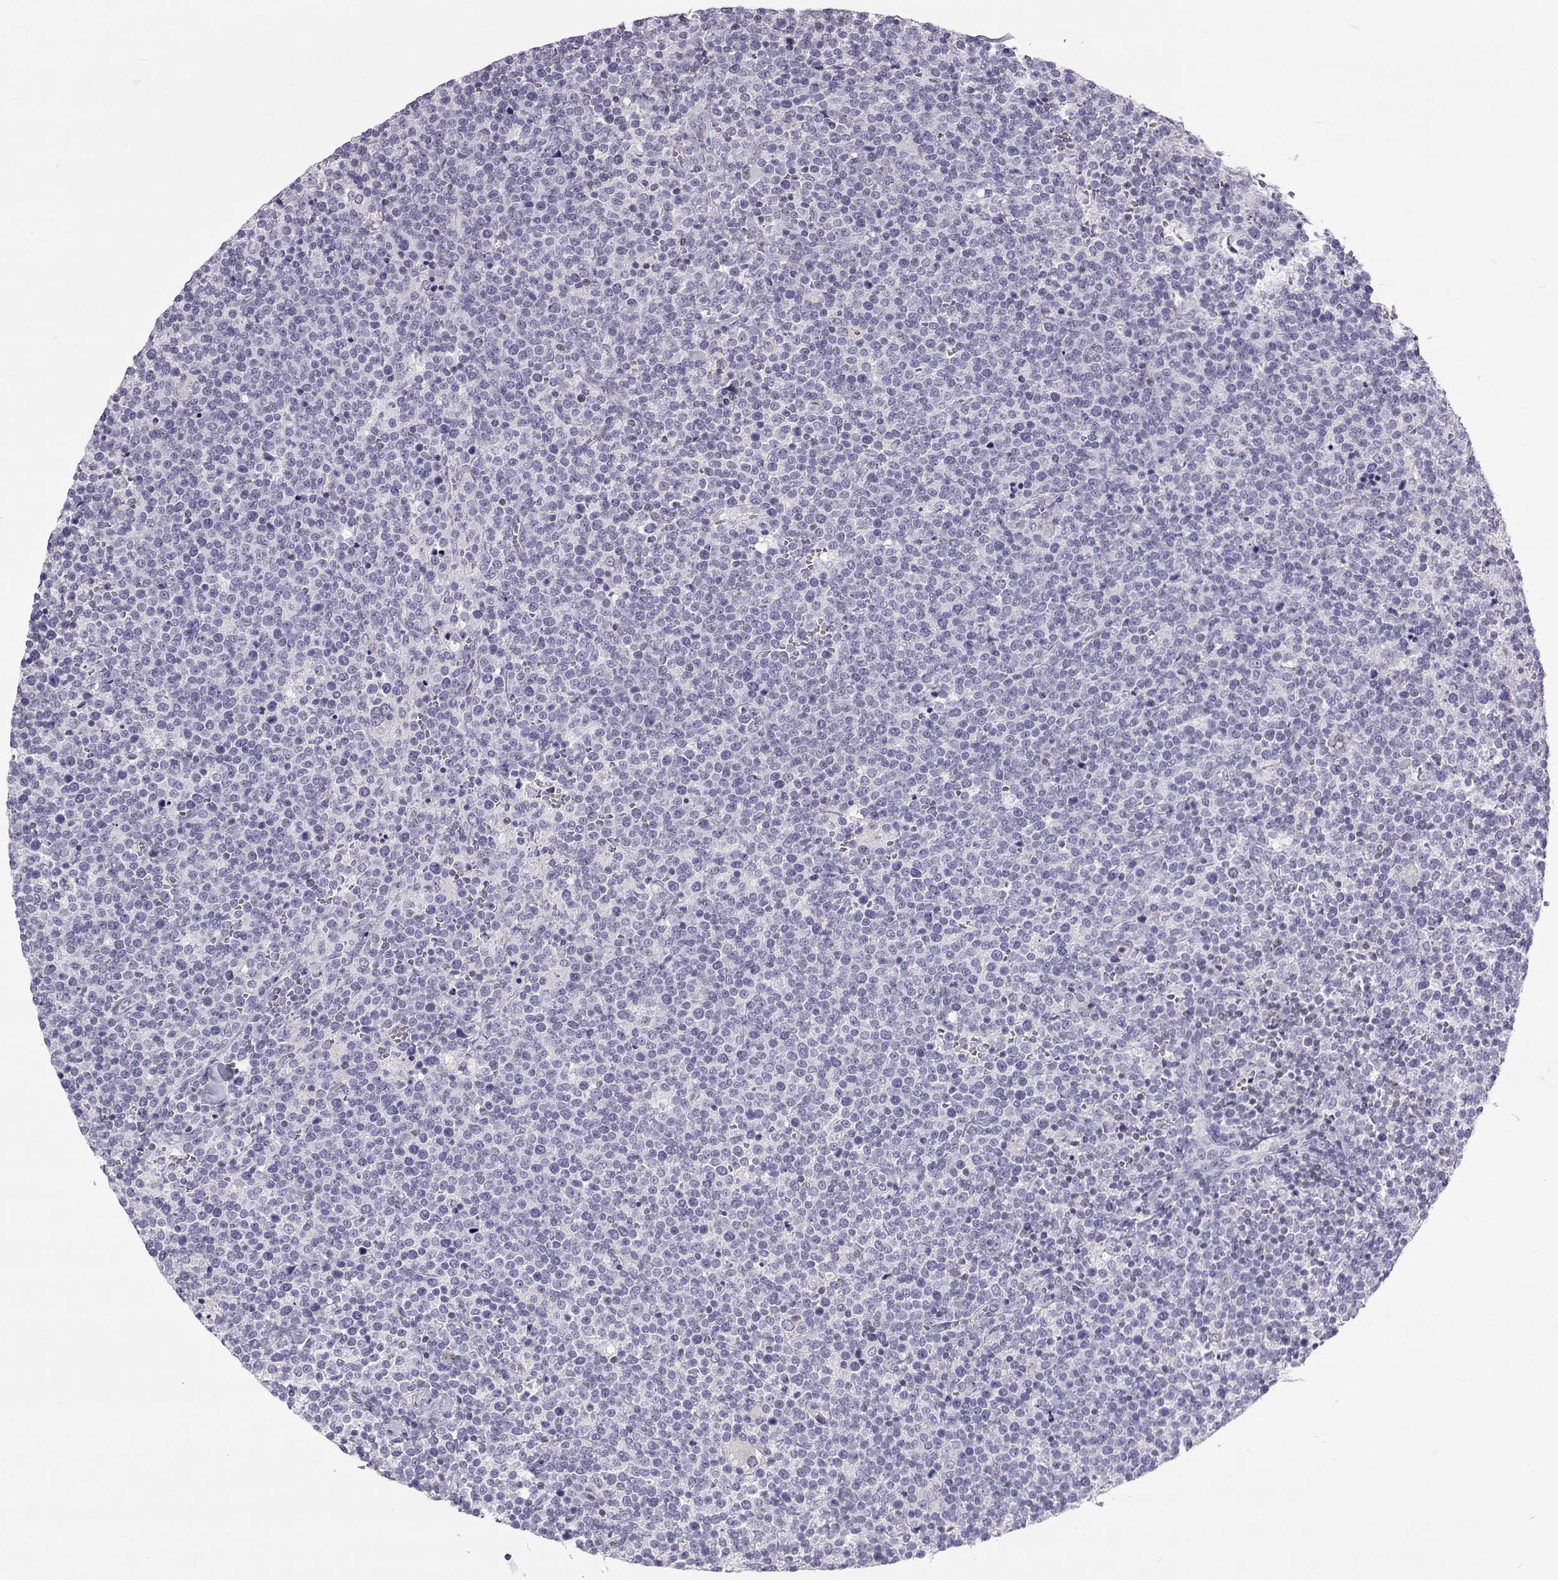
{"staining": {"intensity": "negative", "quantity": "none", "location": "none"}, "tissue": "lymphoma", "cell_type": "Tumor cells", "image_type": "cancer", "snomed": [{"axis": "morphology", "description": "Malignant lymphoma, non-Hodgkin's type, High grade"}, {"axis": "topography", "description": "Lymph node"}], "caption": "Protein analysis of lymphoma reveals no significant expression in tumor cells.", "gene": "GALM", "patient": {"sex": "male", "age": 61}}